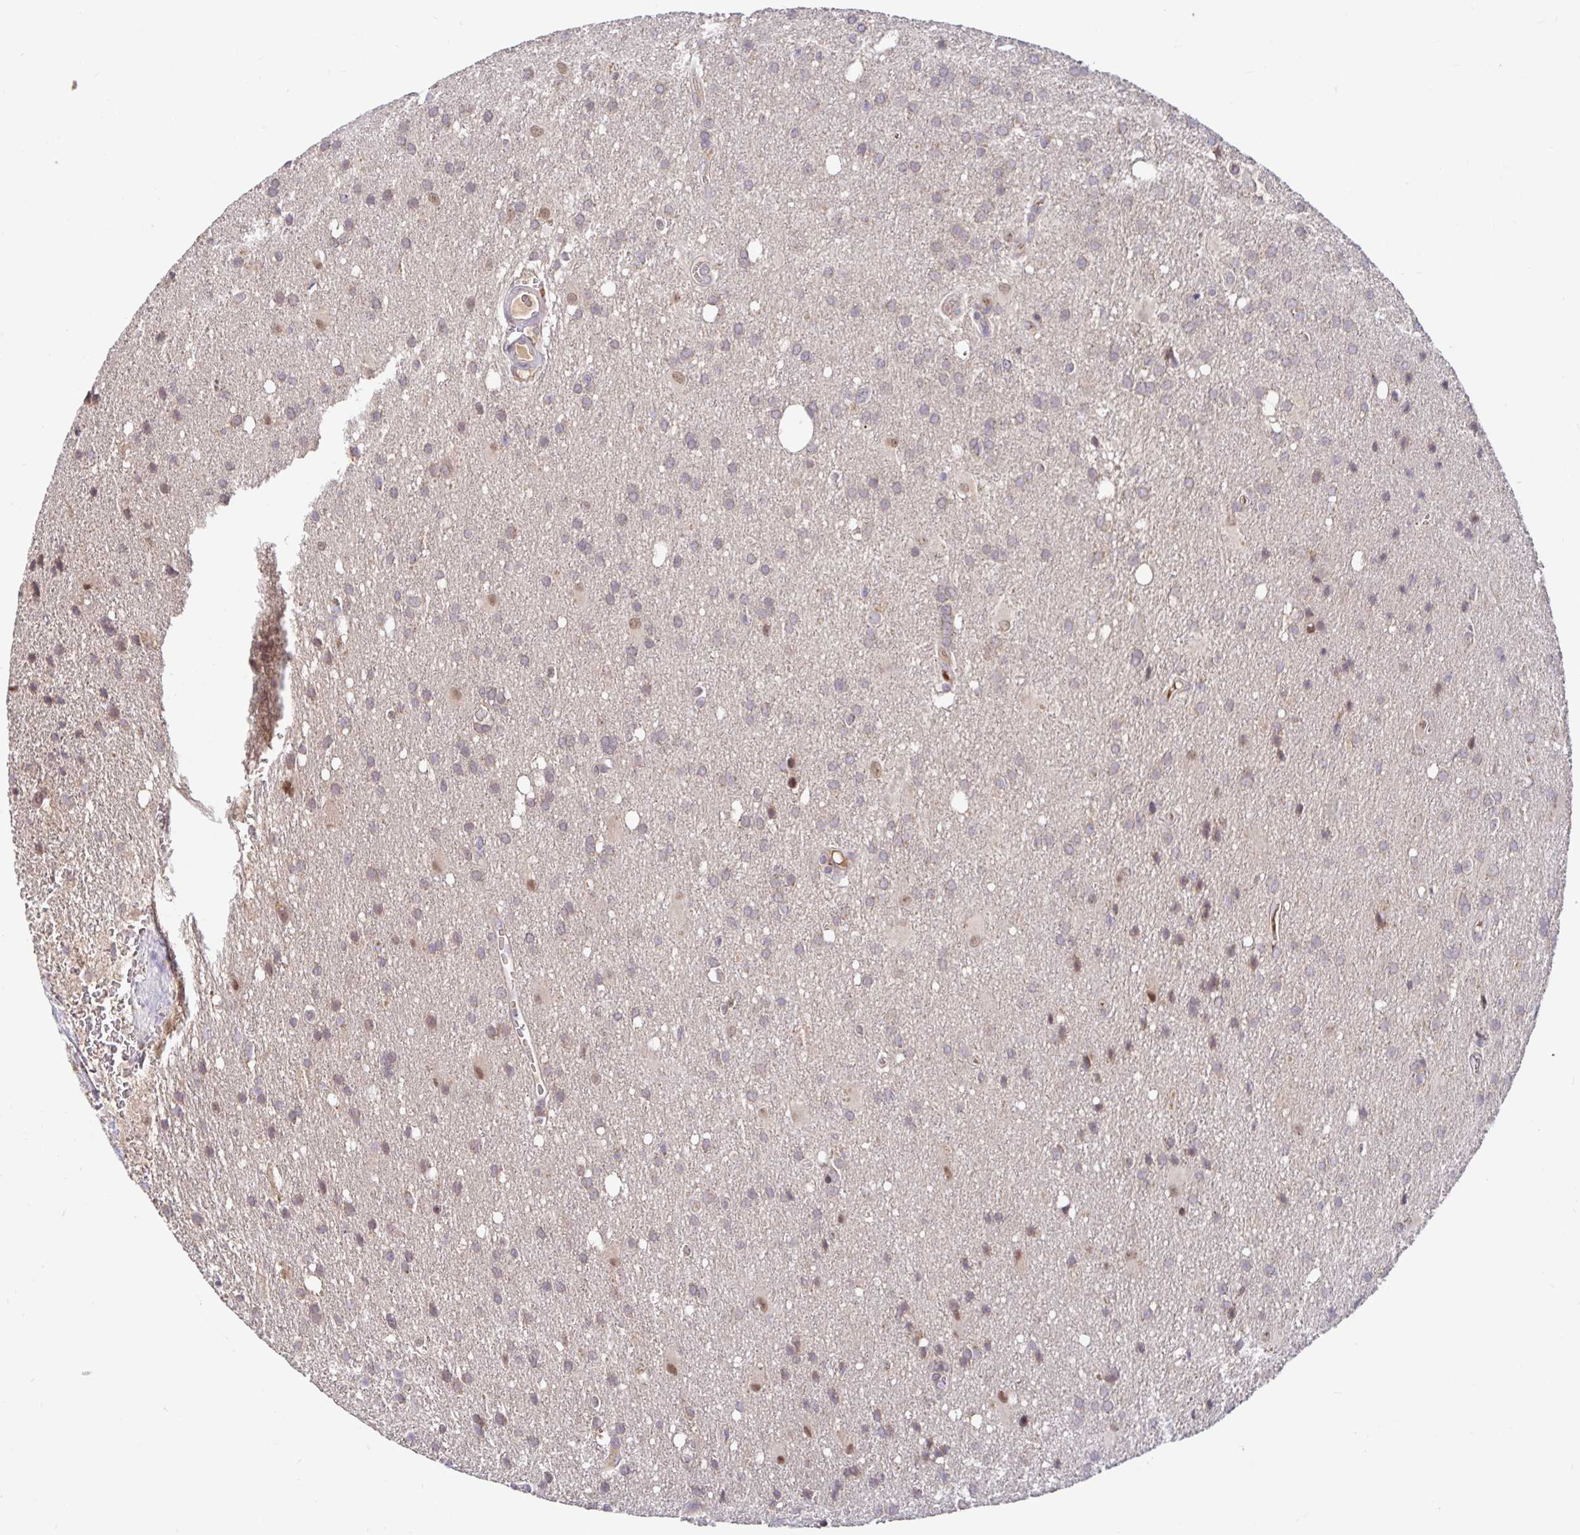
{"staining": {"intensity": "weak", "quantity": "<25%", "location": "cytoplasmic/membranous,nuclear"}, "tissue": "glioma", "cell_type": "Tumor cells", "image_type": "cancer", "snomed": [{"axis": "morphology", "description": "Glioma, malignant, Low grade"}, {"axis": "topography", "description": "Brain"}], "caption": "Immunohistochemistry of glioma exhibits no positivity in tumor cells. The staining was performed using DAB to visualize the protein expression in brown, while the nuclei were stained in blue with hematoxylin (Magnification: 20x).", "gene": "LARP1", "patient": {"sex": "male", "age": 66}}